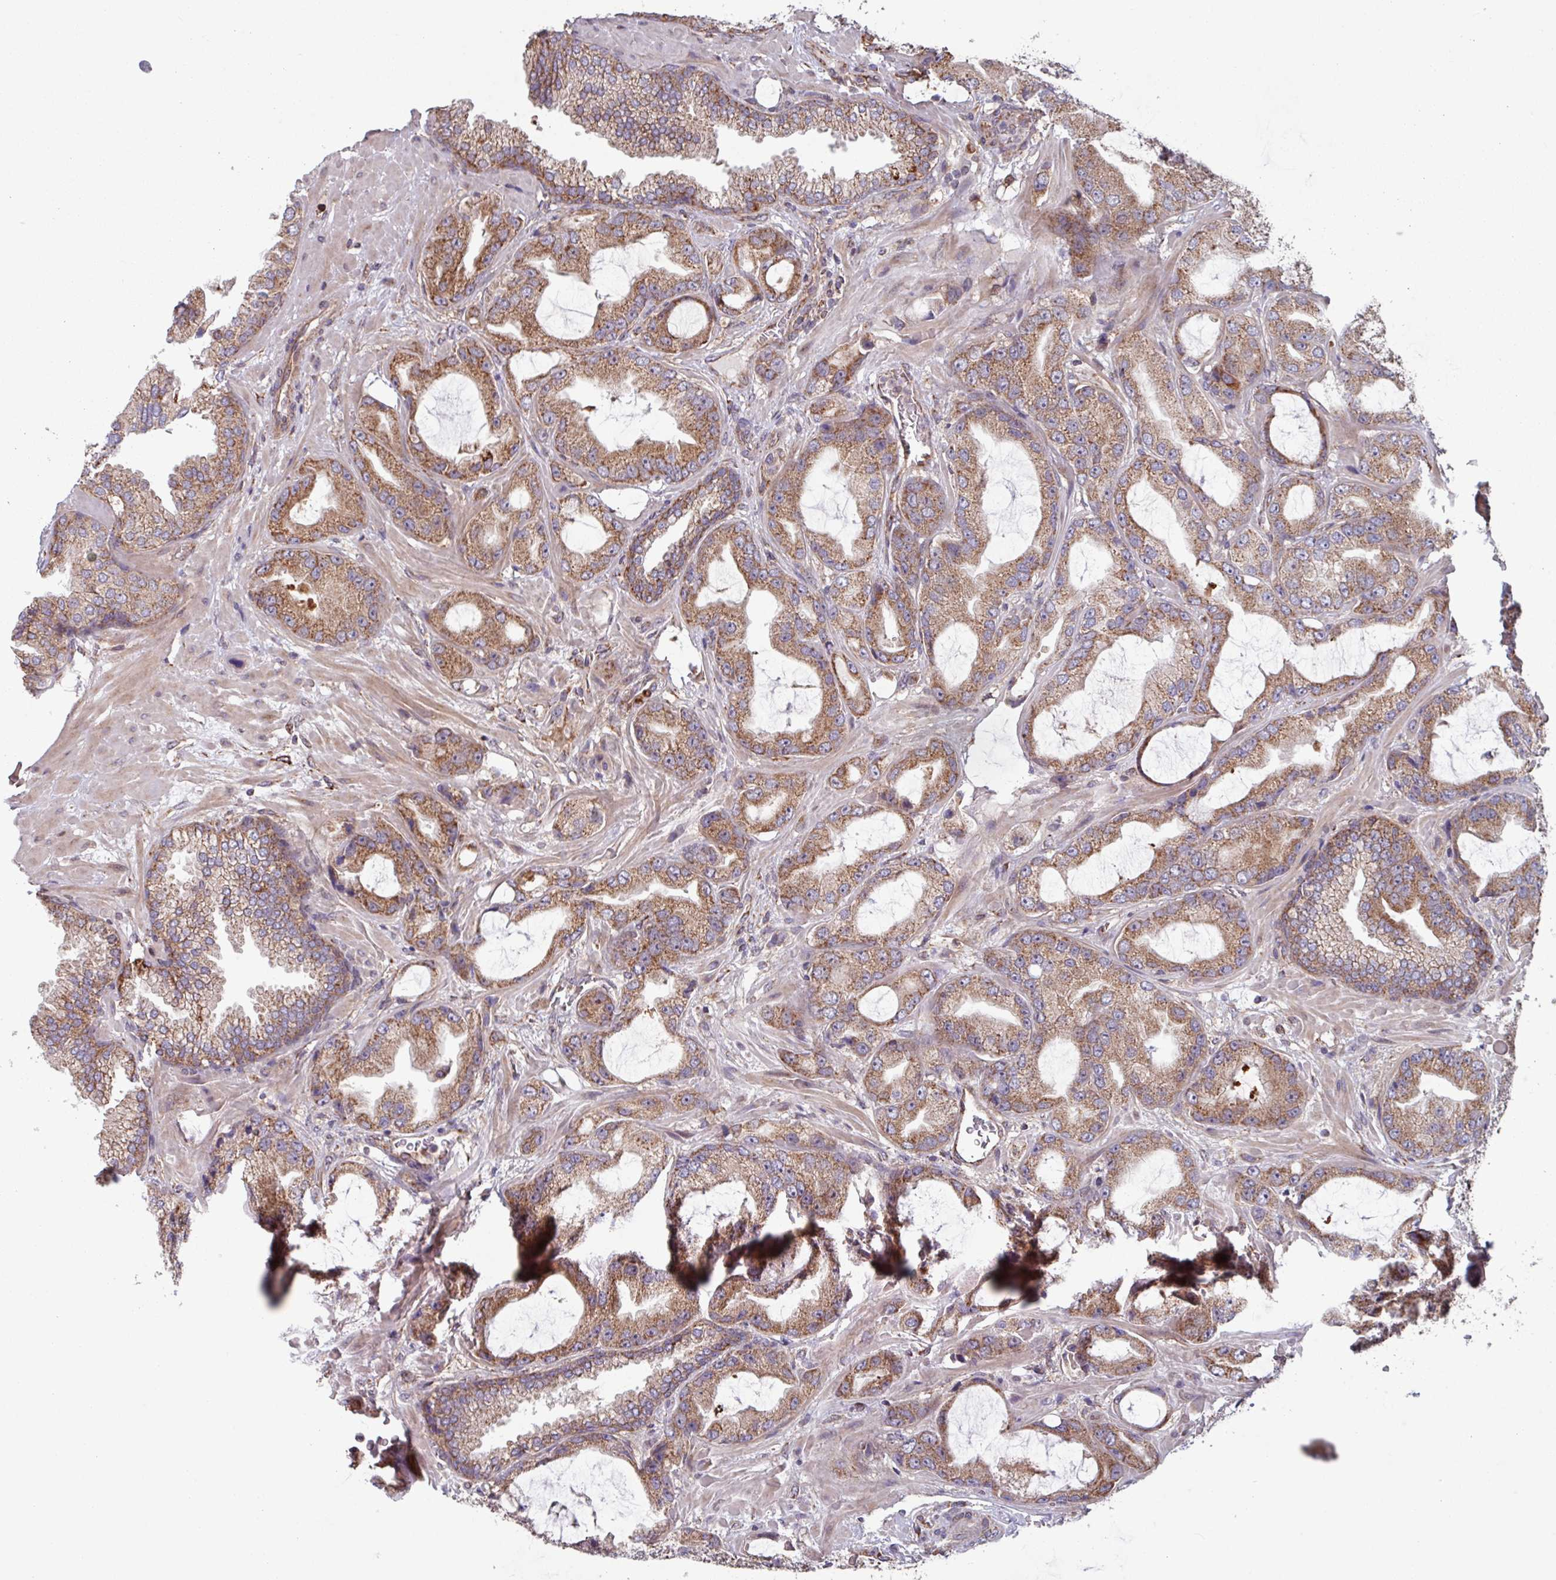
{"staining": {"intensity": "moderate", "quantity": ">75%", "location": "cytoplasmic/membranous"}, "tissue": "prostate cancer", "cell_type": "Tumor cells", "image_type": "cancer", "snomed": [{"axis": "morphology", "description": "Adenocarcinoma, High grade"}, {"axis": "topography", "description": "Prostate"}], "caption": "A high-resolution histopathology image shows IHC staining of prostate cancer, which reveals moderate cytoplasmic/membranous positivity in about >75% of tumor cells. (IHC, brightfield microscopy, high magnification).", "gene": "COX7C", "patient": {"sex": "male", "age": 68}}